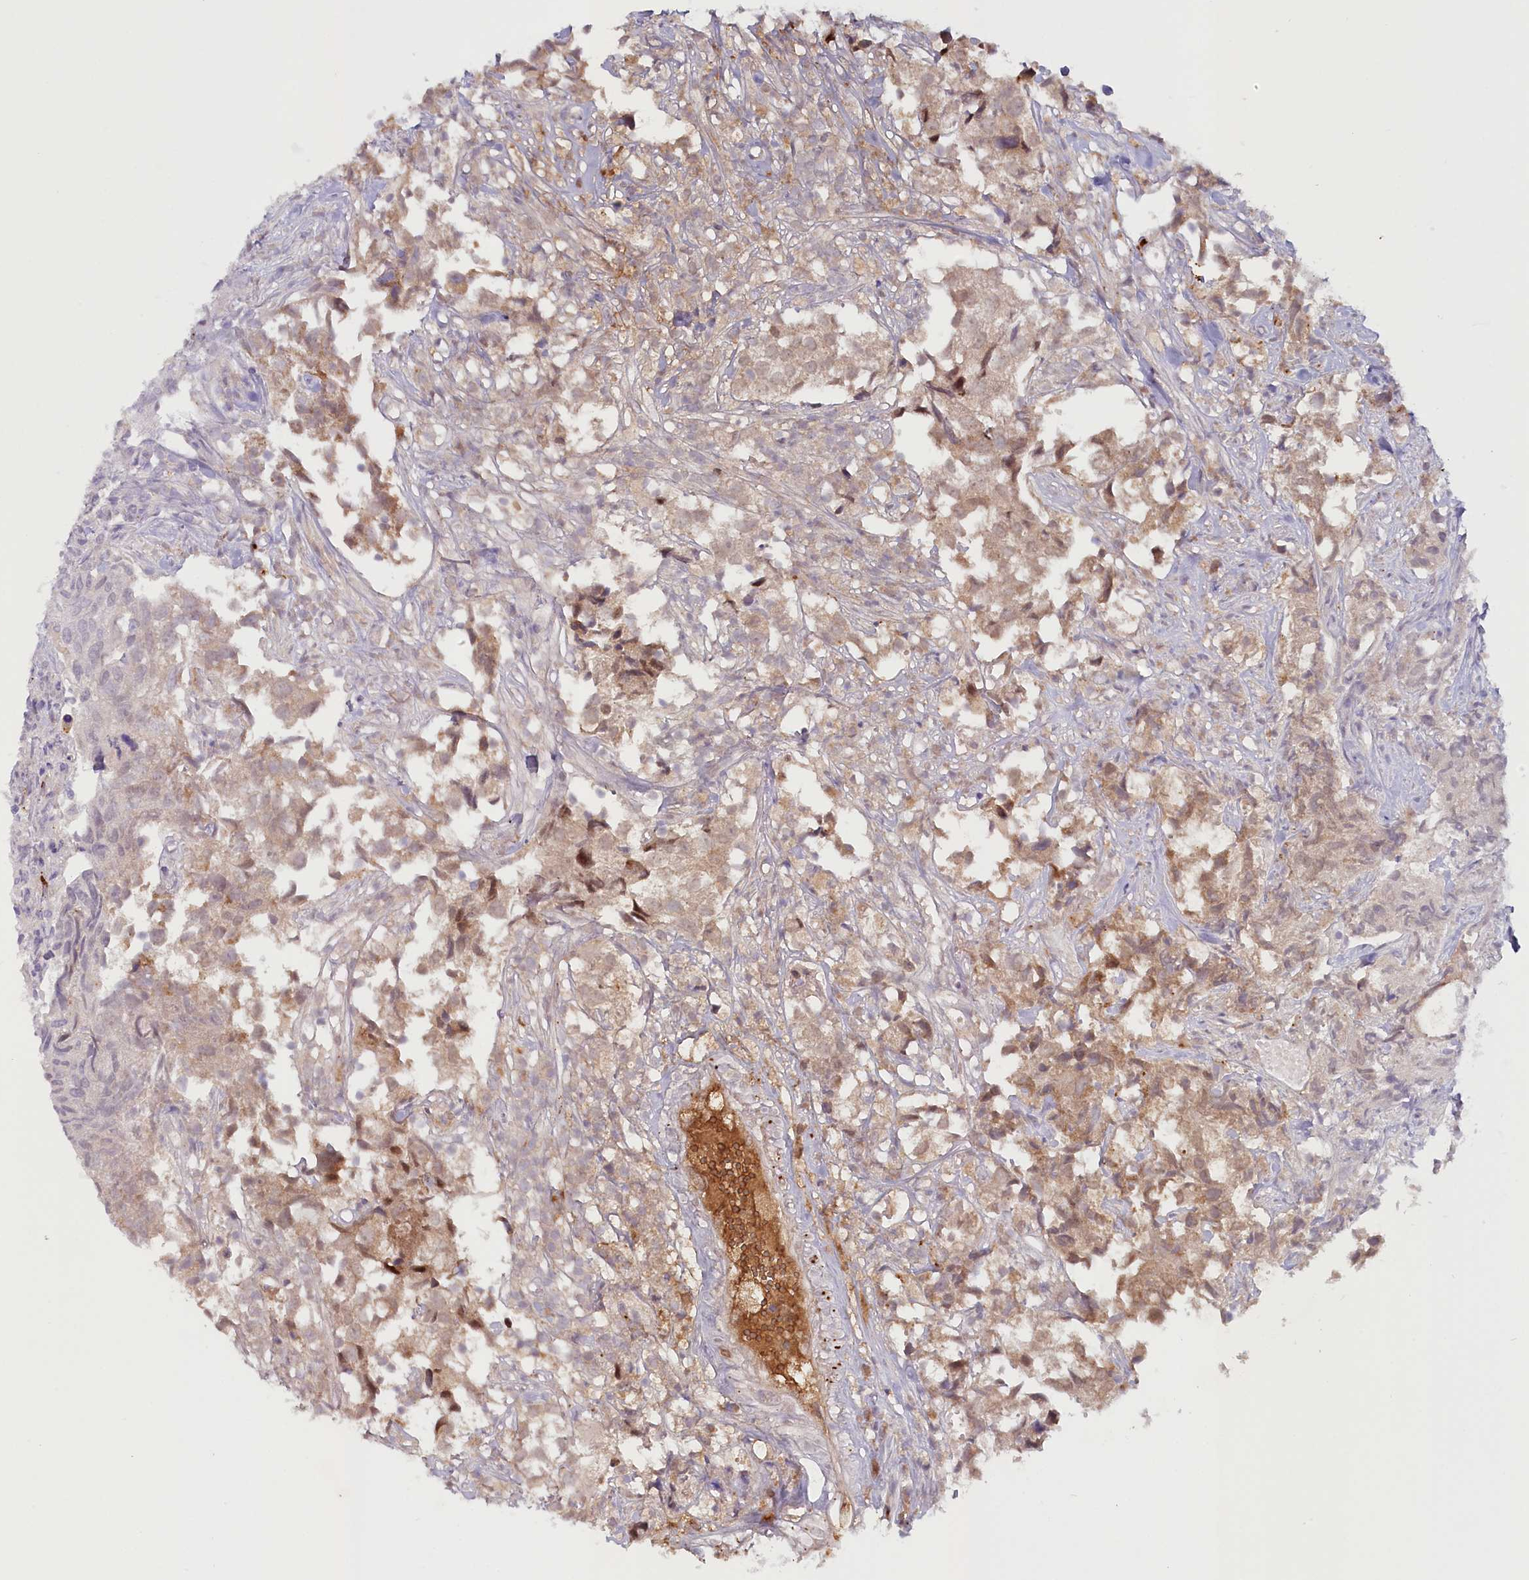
{"staining": {"intensity": "moderate", "quantity": ">75%", "location": "cytoplasmic/membranous"}, "tissue": "urothelial cancer", "cell_type": "Tumor cells", "image_type": "cancer", "snomed": [{"axis": "morphology", "description": "Urothelial carcinoma, High grade"}, {"axis": "topography", "description": "Urinary bladder"}], "caption": "A medium amount of moderate cytoplasmic/membranous staining is appreciated in approximately >75% of tumor cells in high-grade urothelial carcinoma tissue.", "gene": "PSAPL1", "patient": {"sex": "female", "age": 75}}